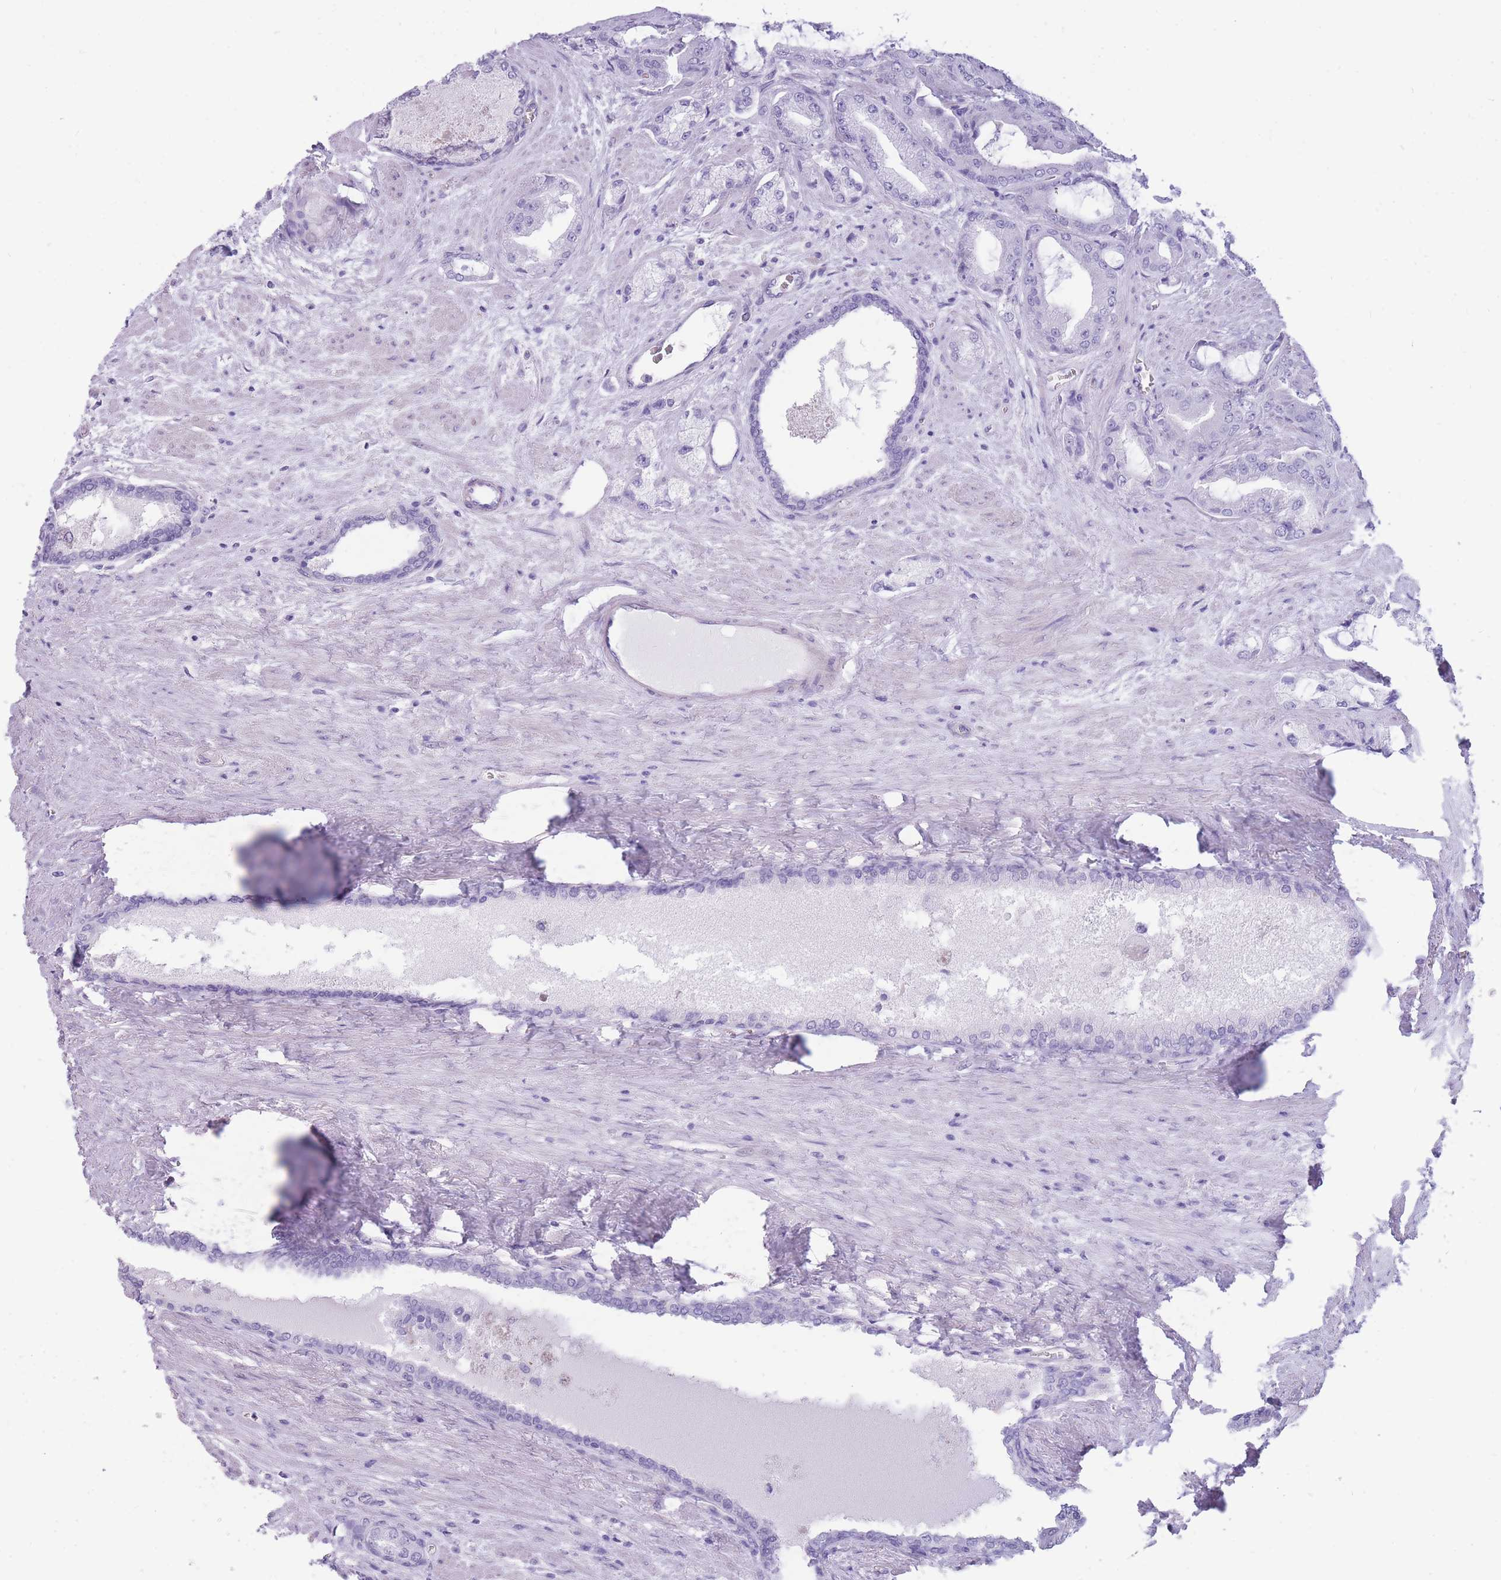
{"staining": {"intensity": "negative", "quantity": "none", "location": "none"}, "tissue": "prostate cancer", "cell_type": "Tumor cells", "image_type": "cancer", "snomed": [{"axis": "morphology", "description": "Adenocarcinoma, High grade"}, {"axis": "topography", "description": "Prostate"}], "caption": "Prostate high-grade adenocarcinoma was stained to show a protein in brown. There is no significant positivity in tumor cells.", "gene": "MTSS2", "patient": {"sex": "male", "age": 68}}